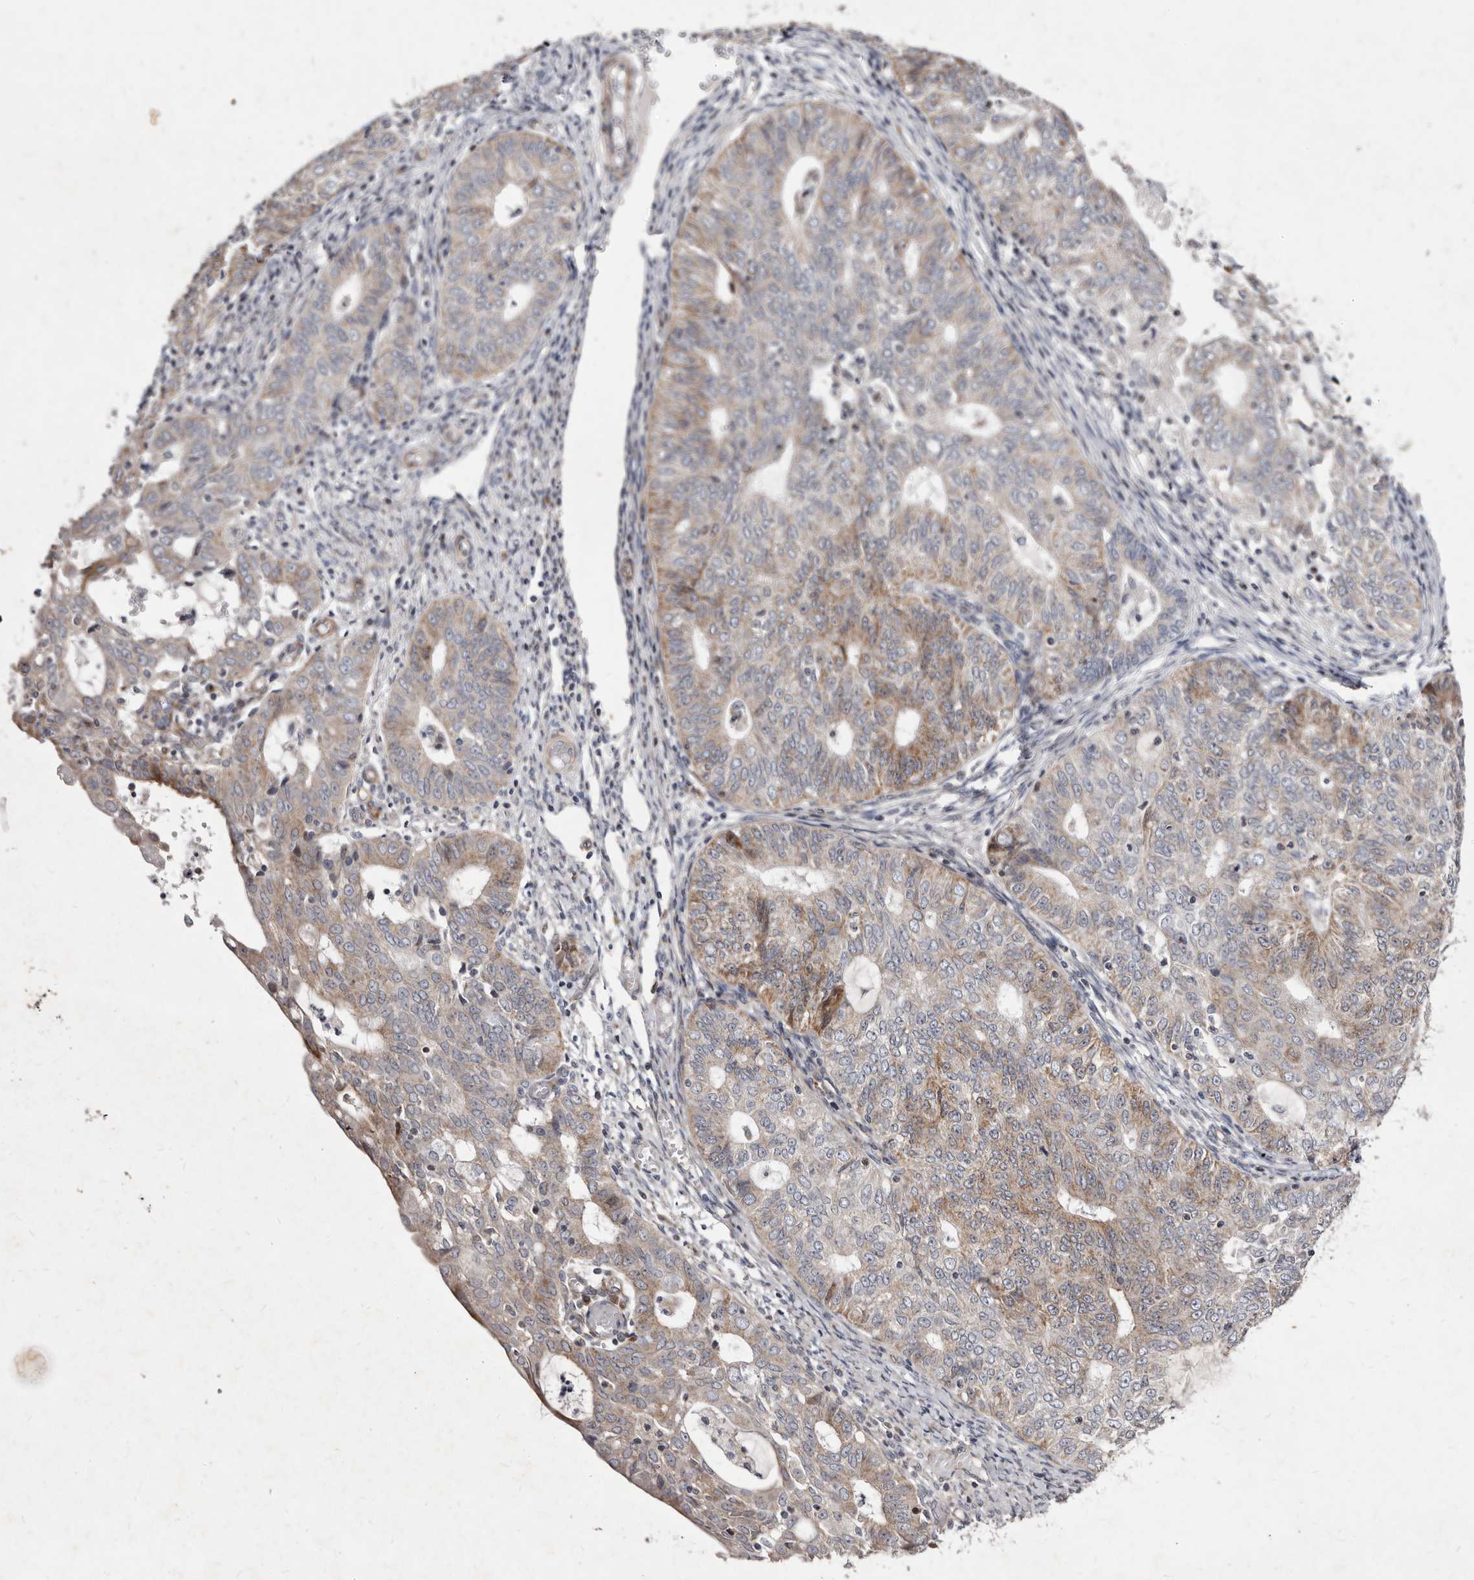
{"staining": {"intensity": "moderate", "quantity": ">75%", "location": "cytoplasmic/membranous"}, "tissue": "endometrial cancer", "cell_type": "Tumor cells", "image_type": "cancer", "snomed": [{"axis": "morphology", "description": "Adenocarcinoma, NOS"}, {"axis": "topography", "description": "Endometrium"}], "caption": "IHC micrograph of endometrial cancer stained for a protein (brown), which reveals medium levels of moderate cytoplasmic/membranous staining in about >75% of tumor cells.", "gene": "TIMM17B", "patient": {"sex": "female", "age": 32}}